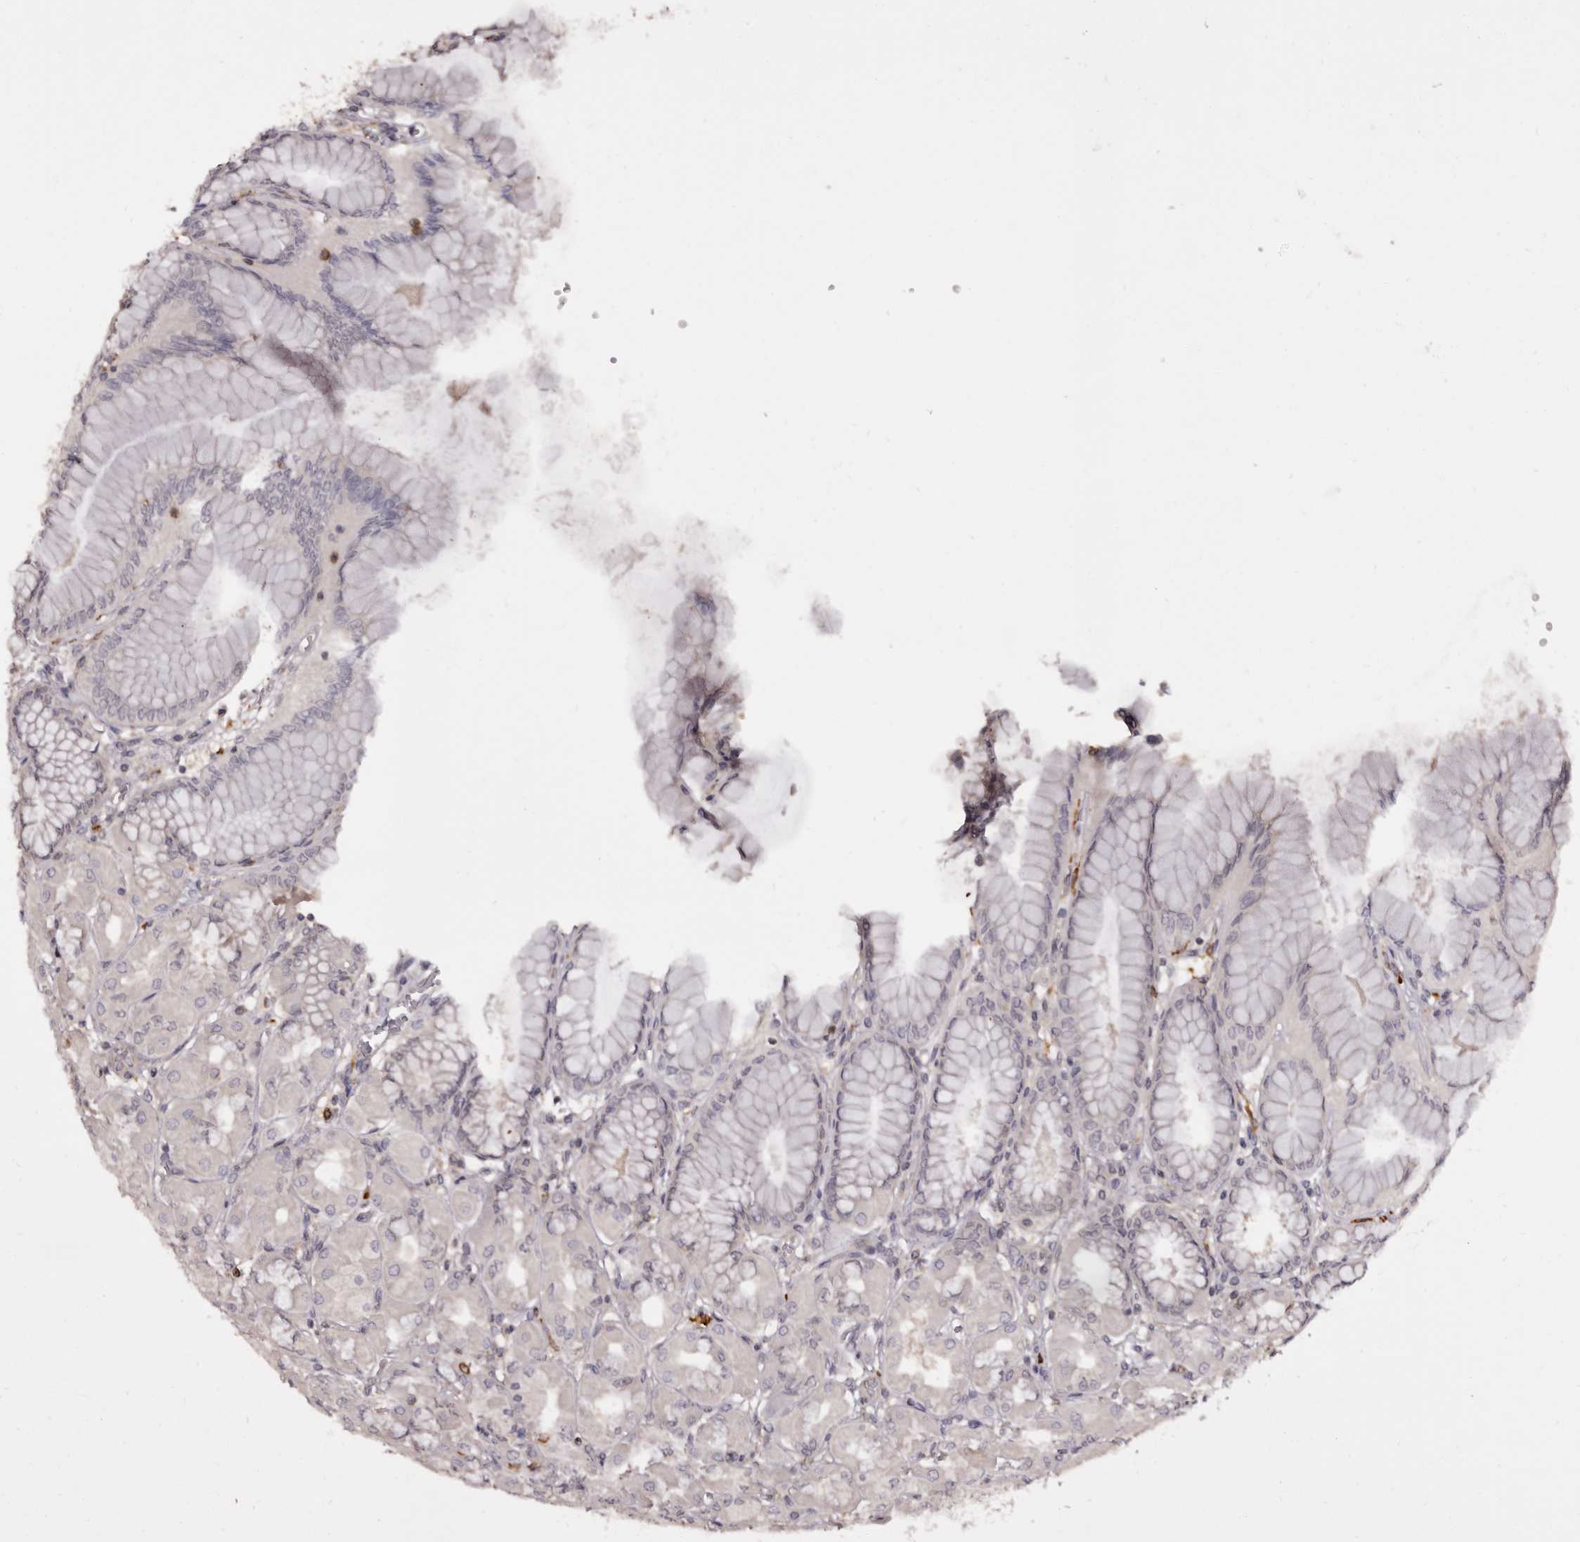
{"staining": {"intensity": "strong", "quantity": "<25%", "location": "cytoplasmic/membranous"}, "tissue": "stomach", "cell_type": "Glandular cells", "image_type": "normal", "snomed": [{"axis": "morphology", "description": "Normal tissue, NOS"}, {"axis": "topography", "description": "Stomach, upper"}], "caption": "Immunohistochemistry (IHC) staining of unremarkable stomach, which demonstrates medium levels of strong cytoplasmic/membranous staining in about <25% of glandular cells indicating strong cytoplasmic/membranous protein expression. The staining was performed using DAB (brown) for protein detection and nuclei were counterstained in hematoxylin (blue).", "gene": "TNNI1", "patient": {"sex": "female", "age": 56}}